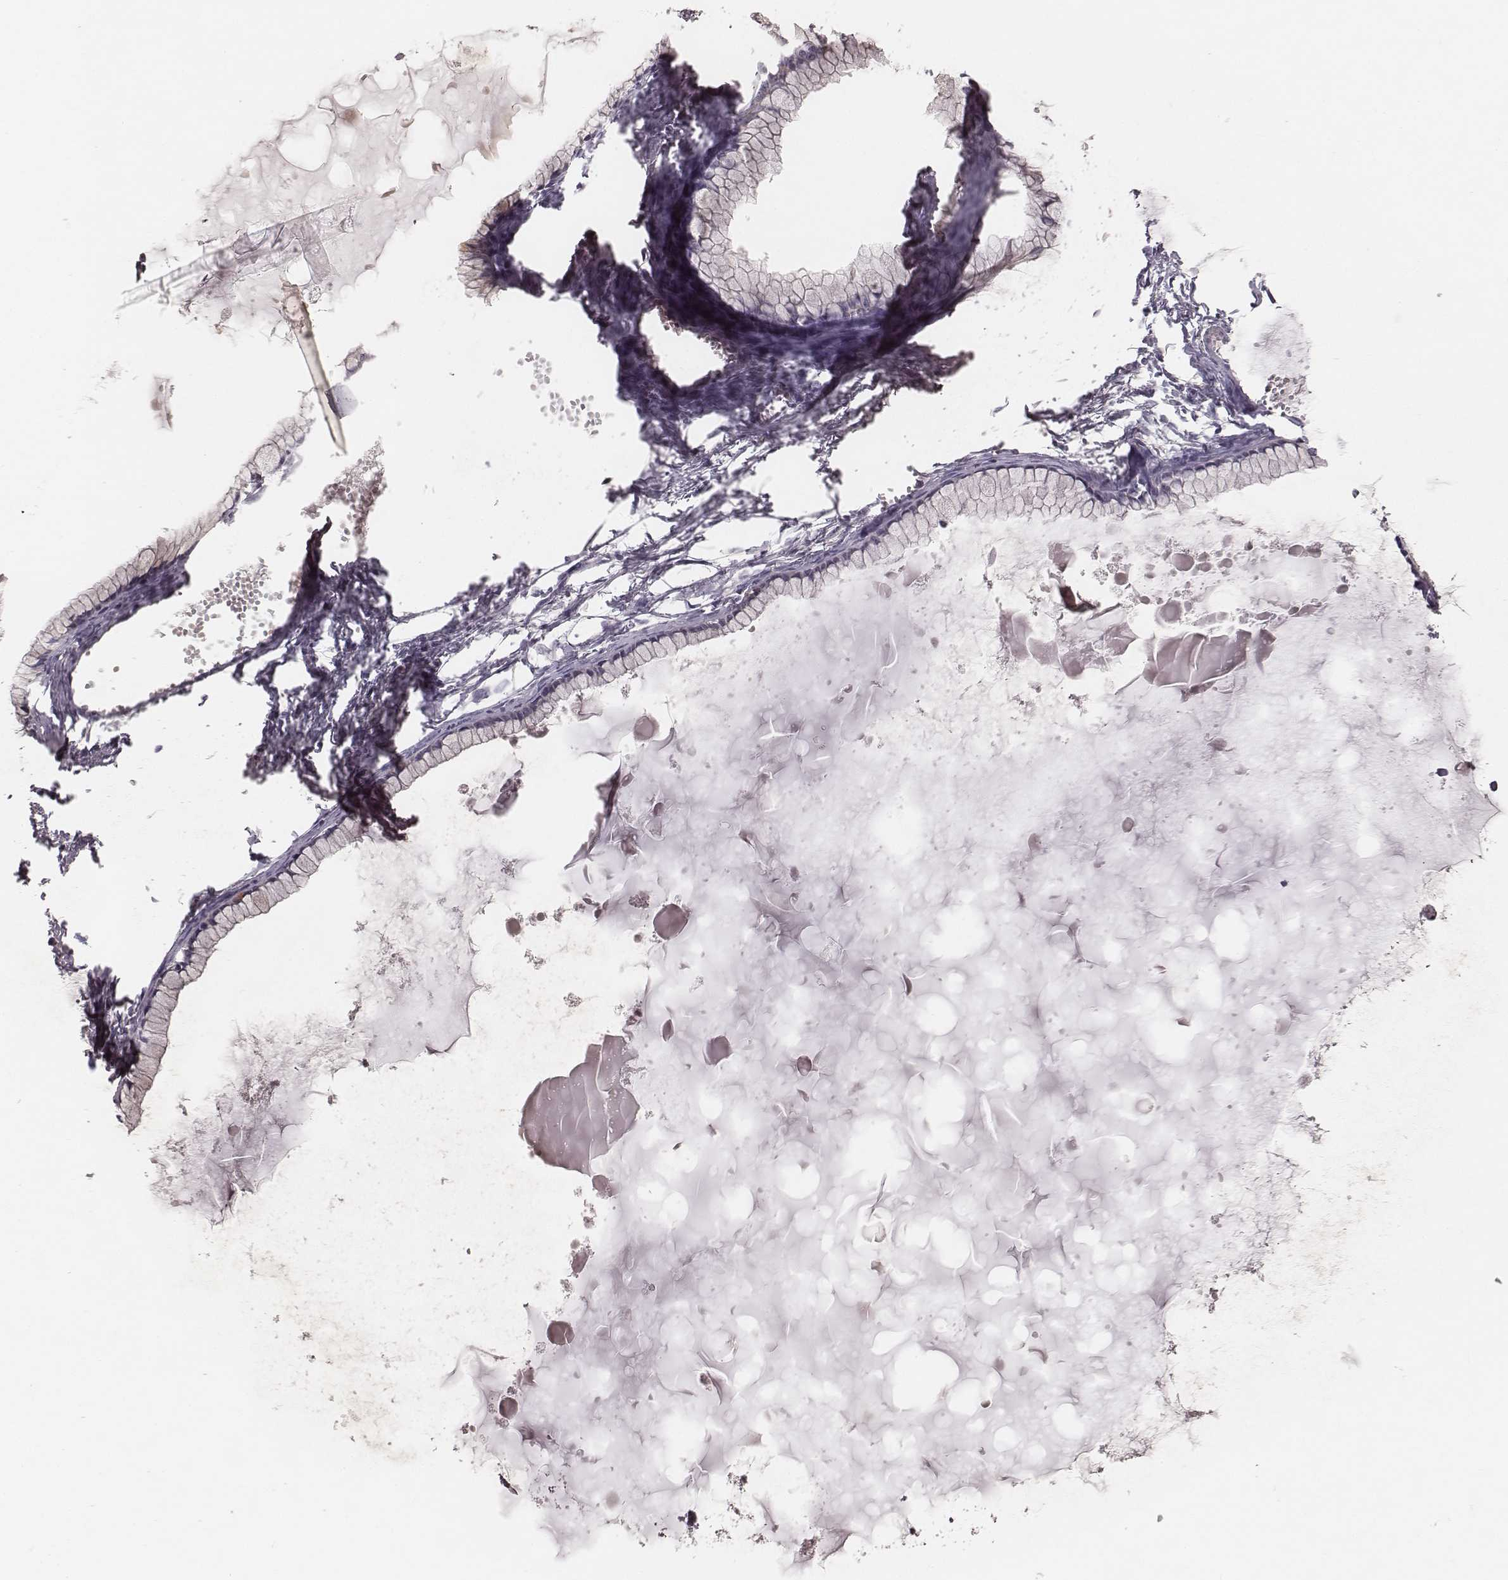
{"staining": {"intensity": "negative", "quantity": "none", "location": "none"}, "tissue": "ovarian cancer", "cell_type": "Tumor cells", "image_type": "cancer", "snomed": [{"axis": "morphology", "description": "Cystadenocarcinoma, mucinous, NOS"}, {"axis": "topography", "description": "Ovary"}], "caption": "DAB (3,3'-diaminobenzidine) immunohistochemical staining of human ovarian cancer exhibits no significant expression in tumor cells.", "gene": "P2RX5", "patient": {"sex": "female", "age": 41}}